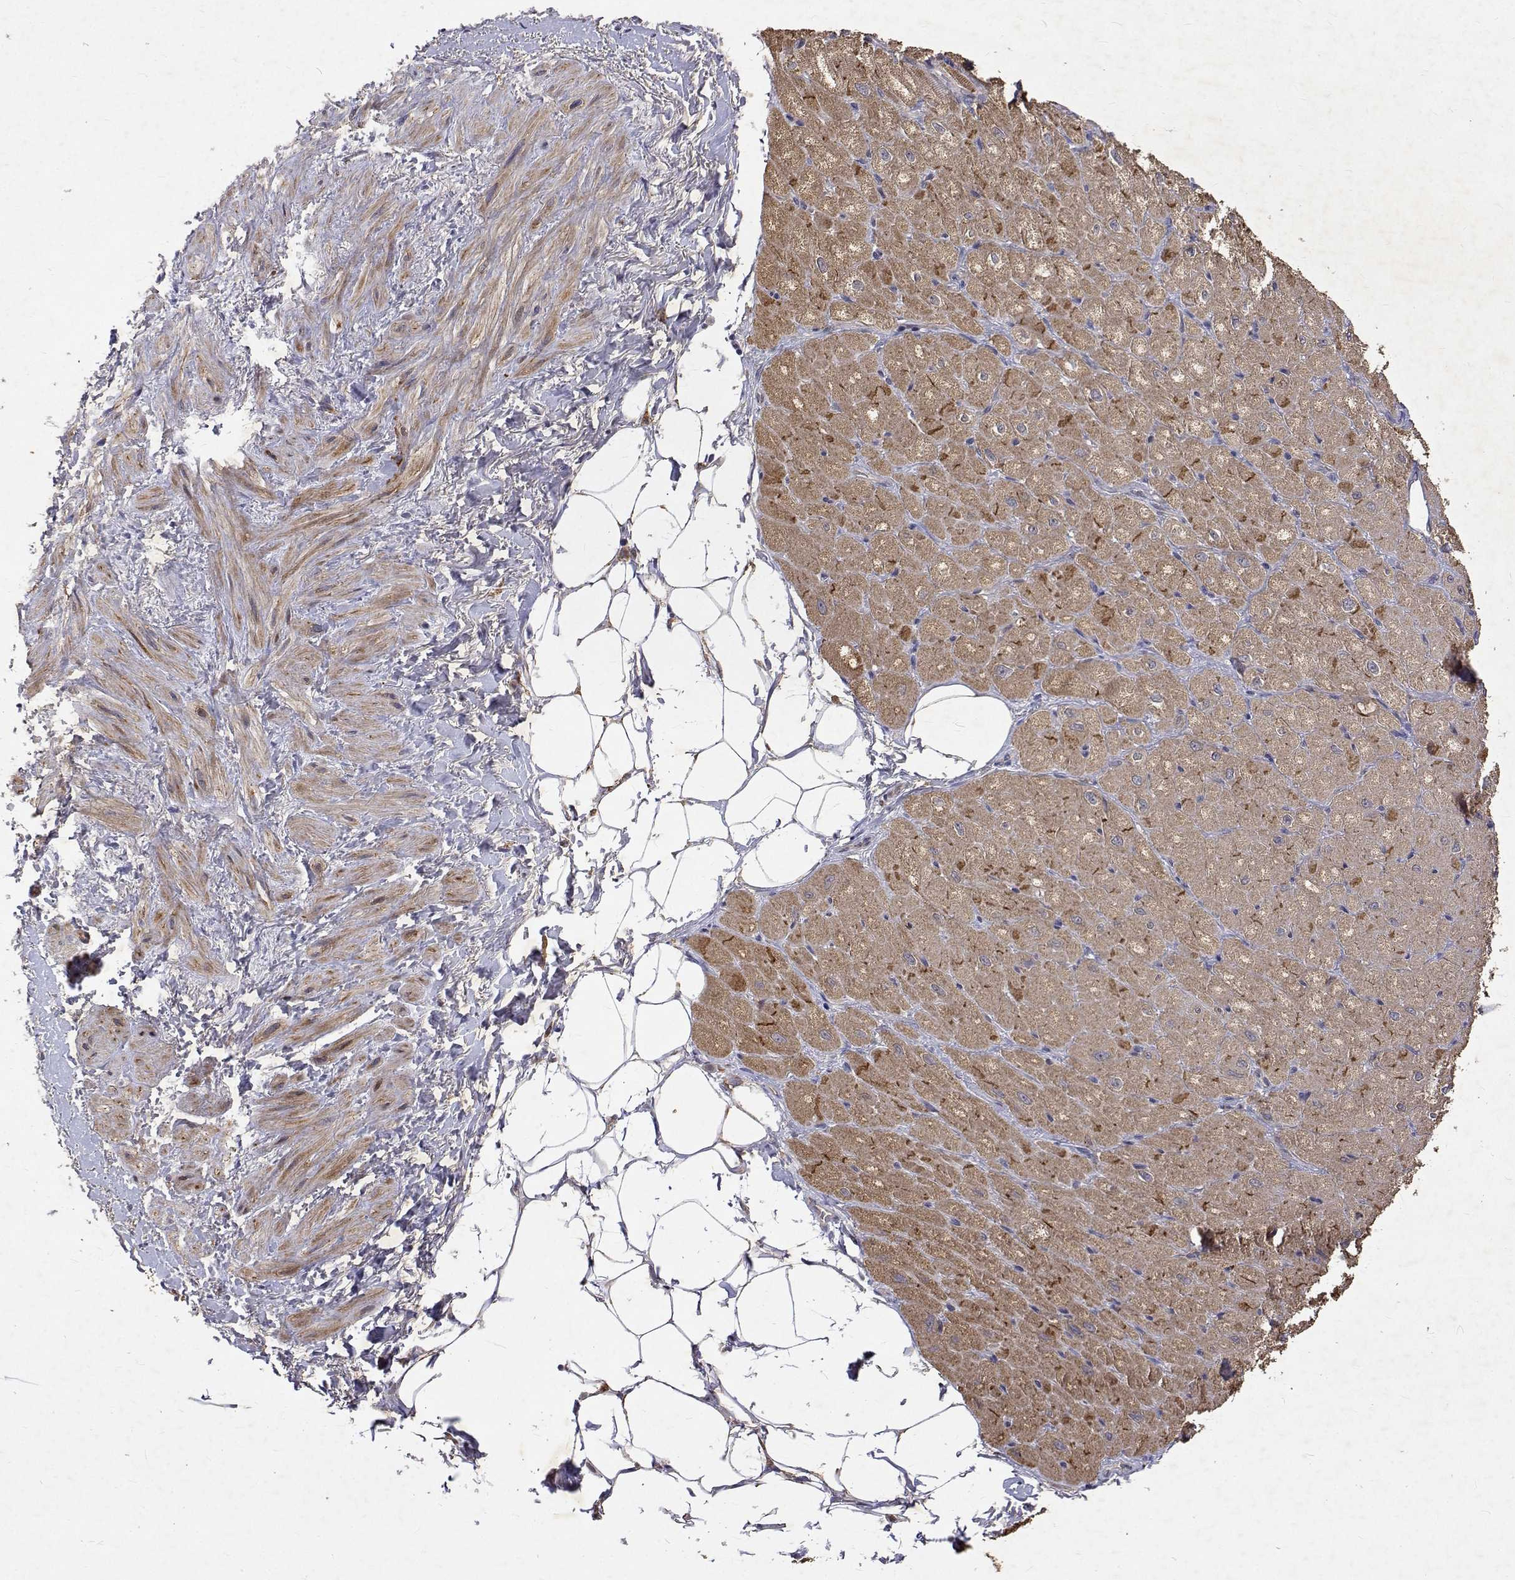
{"staining": {"intensity": "moderate", "quantity": ">75%", "location": "cytoplasmic/membranous"}, "tissue": "heart muscle", "cell_type": "Cardiomyocytes", "image_type": "normal", "snomed": [{"axis": "morphology", "description": "Normal tissue, NOS"}, {"axis": "topography", "description": "Heart"}], "caption": "Immunohistochemistry of unremarkable heart muscle exhibits medium levels of moderate cytoplasmic/membranous positivity in about >75% of cardiomyocytes.", "gene": "ALKBH8", "patient": {"sex": "male", "age": 62}}